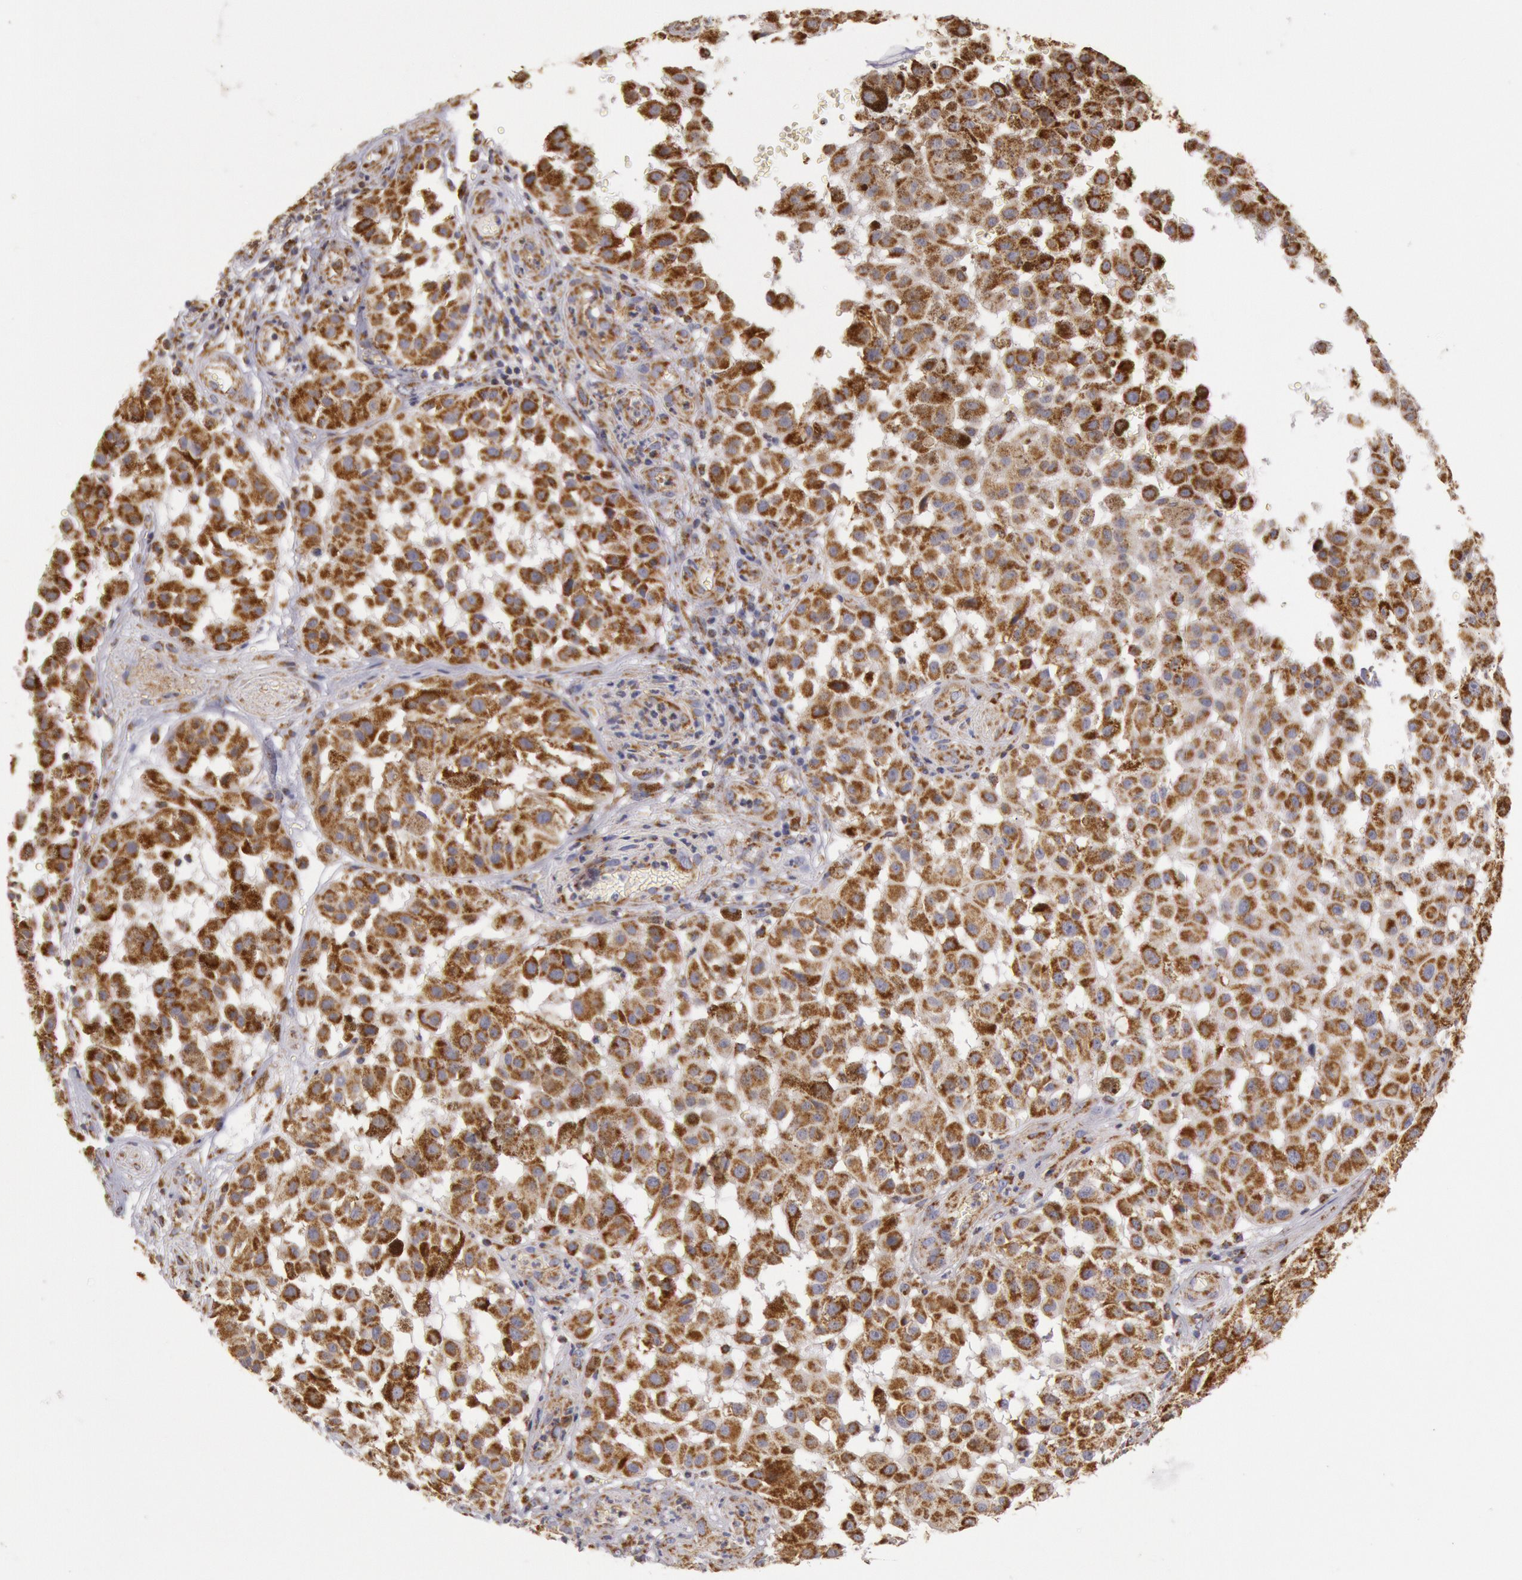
{"staining": {"intensity": "moderate", "quantity": ">75%", "location": "cytoplasmic/membranous"}, "tissue": "melanoma", "cell_type": "Tumor cells", "image_type": "cancer", "snomed": [{"axis": "morphology", "description": "Malignant melanoma, NOS"}, {"axis": "topography", "description": "Skin"}], "caption": "Malignant melanoma stained with immunohistochemistry (IHC) exhibits moderate cytoplasmic/membranous expression in about >75% of tumor cells.", "gene": "CYC1", "patient": {"sex": "female", "age": 64}}